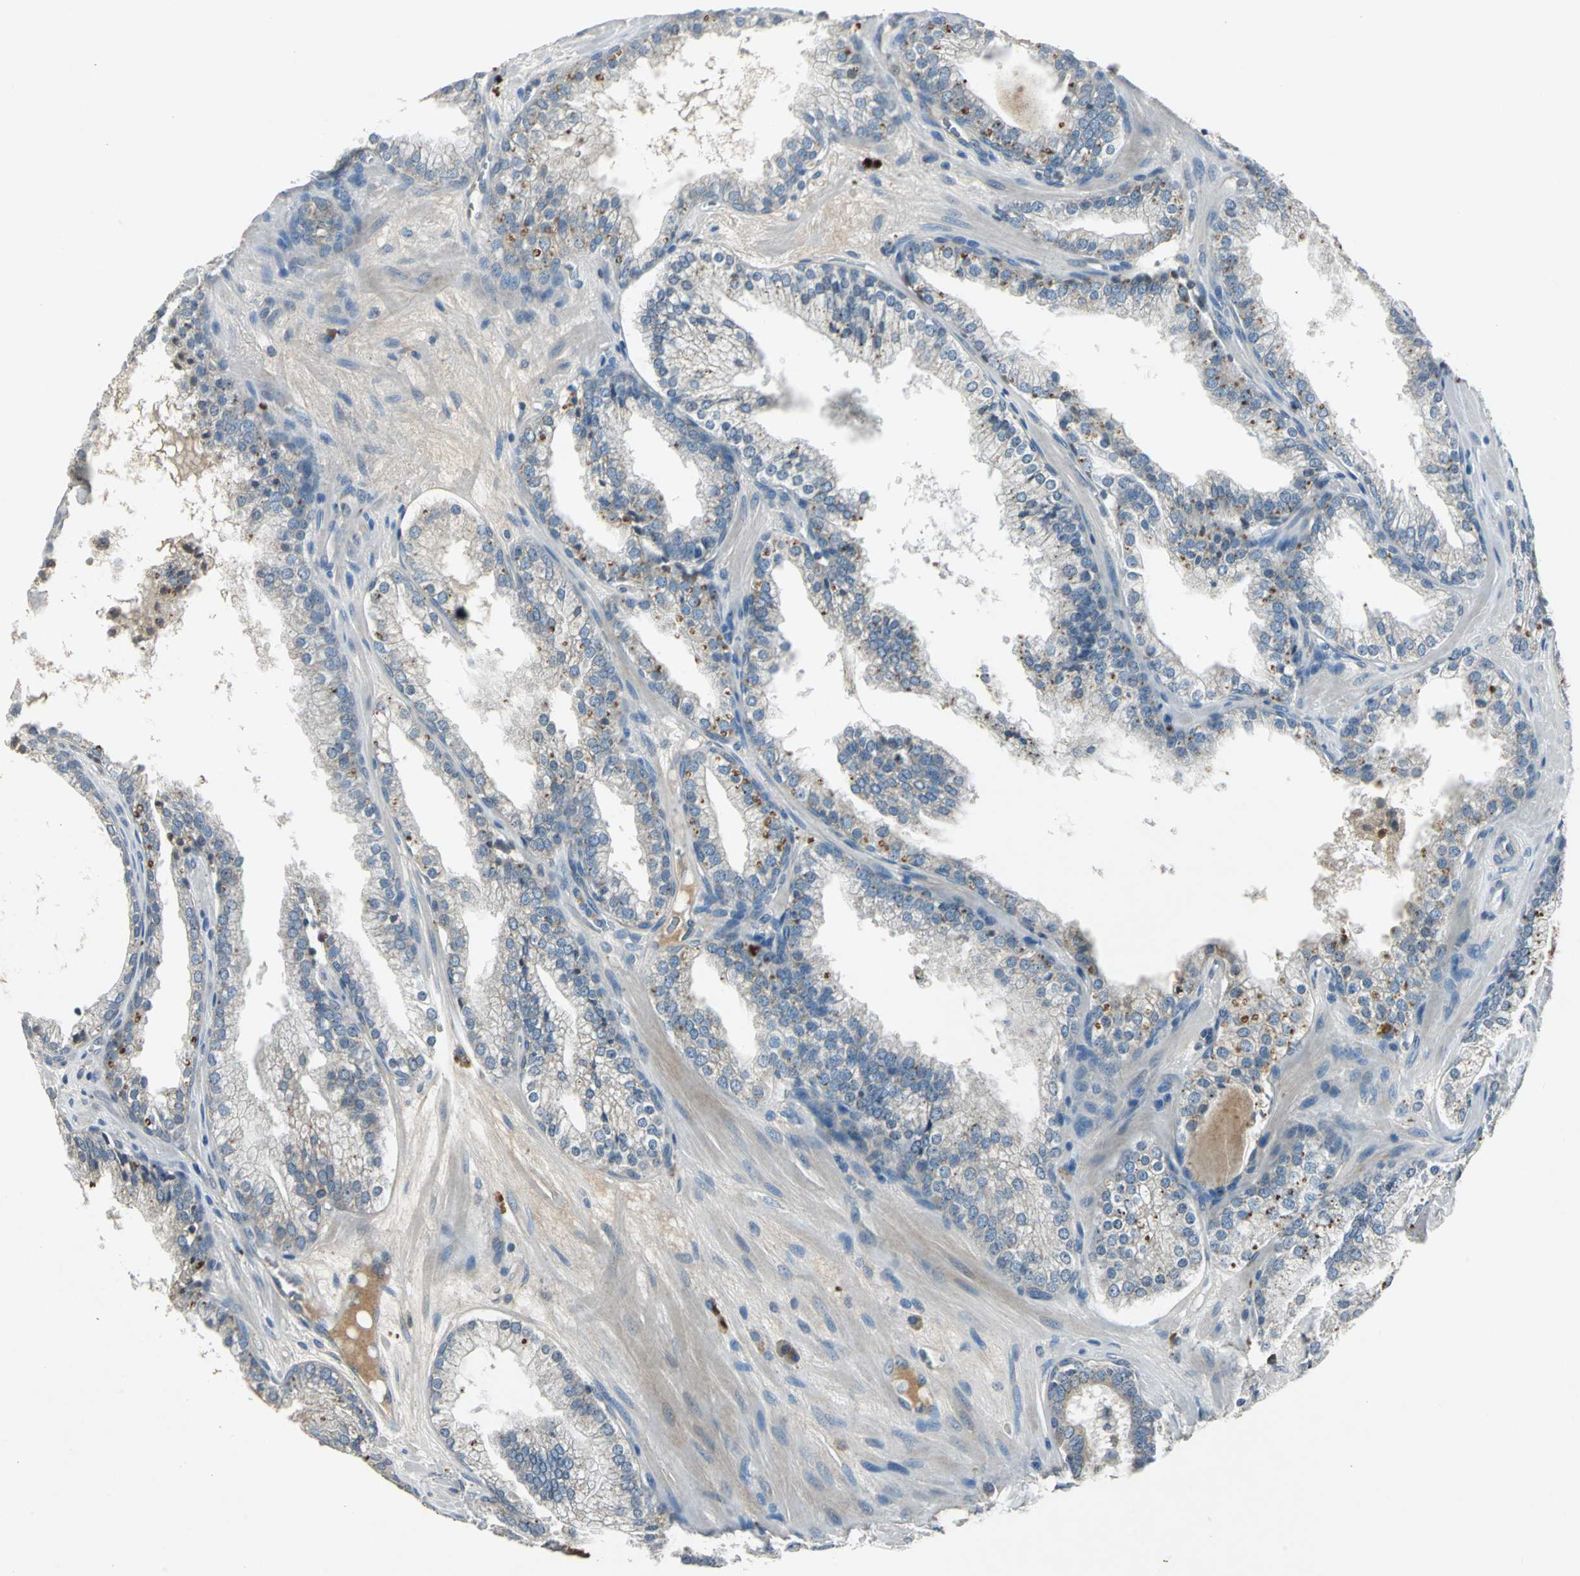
{"staining": {"intensity": "weak", "quantity": "25%-75%", "location": "cytoplasmic/membranous"}, "tissue": "prostate cancer", "cell_type": "Tumor cells", "image_type": "cancer", "snomed": [{"axis": "morphology", "description": "Adenocarcinoma, High grade"}, {"axis": "topography", "description": "Prostate"}], "caption": "Immunohistochemistry (IHC) image of neoplastic tissue: prostate cancer (adenocarcinoma (high-grade)) stained using immunohistochemistry (IHC) shows low levels of weak protein expression localized specifically in the cytoplasmic/membranous of tumor cells, appearing as a cytoplasmic/membranous brown color.", "gene": "SLC2A13", "patient": {"sex": "male", "age": 68}}